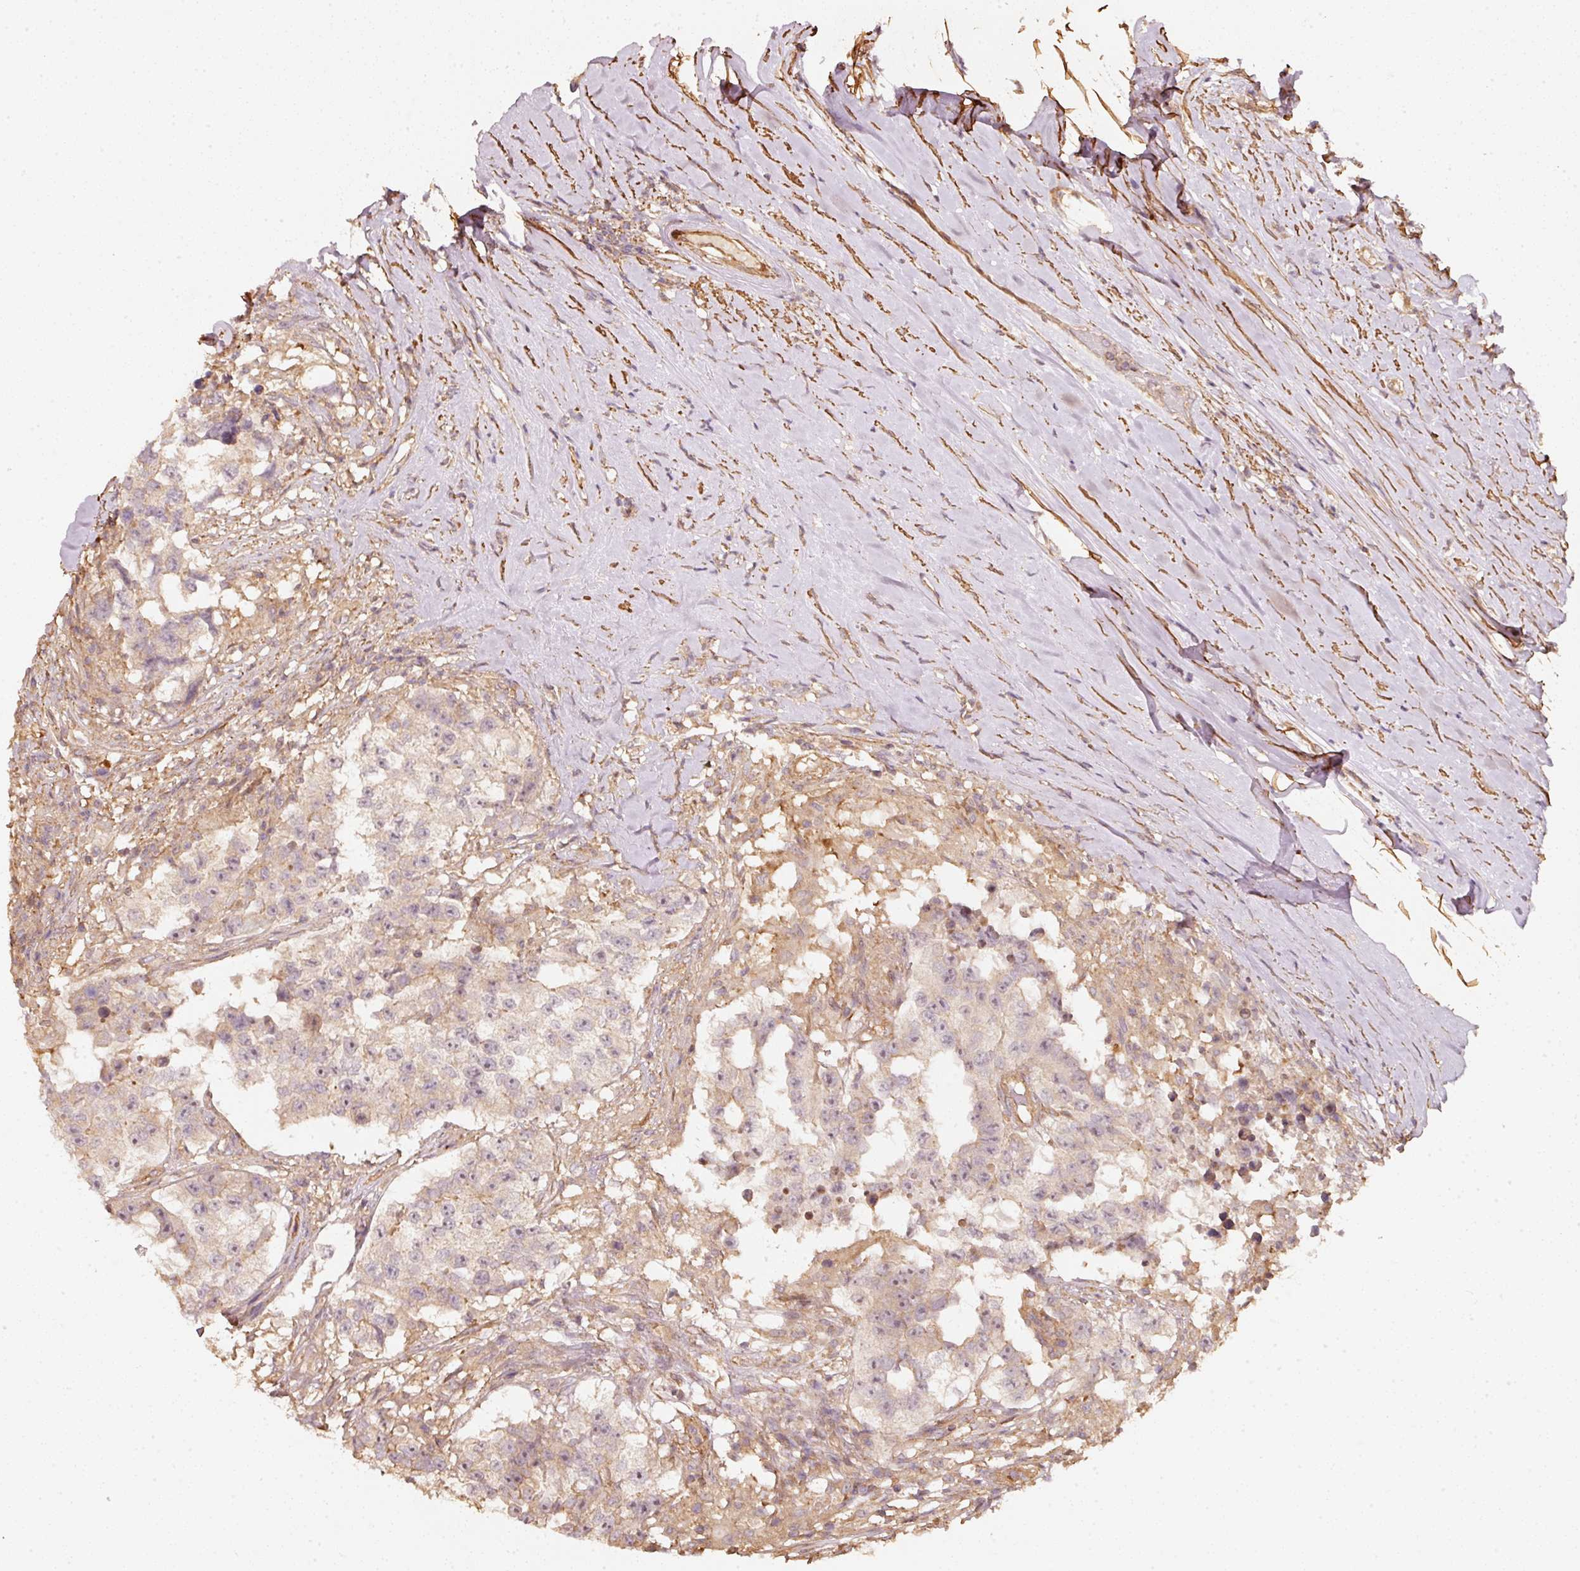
{"staining": {"intensity": "weak", "quantity": ">75%", "location": "cytoplasmic/membranous"}, "tissue": "testis cancer", "cell_type": "Tumor cells", "image_type": "cancer", "snomed": [{"axis": "morphology", "description": "Carcinoma, Embryonal, NOS"}, {"axis": "topography", "description": "Testis"}], "caption": "Immunohistochemical staining of testis embryonal carcinoma demonstrates low levels of weak cytoplasmic/membranous expression in approximately >75% of tumor cells. The staining was performed using DAB (3,3'-diaminobenzidine) to visualize the protein expression in brown, while the nuclei were stained in blue with hematoxylin (Magnification: 20x).", "gene": "CEP95", "patient": {"sex": "male", "age": 83}}